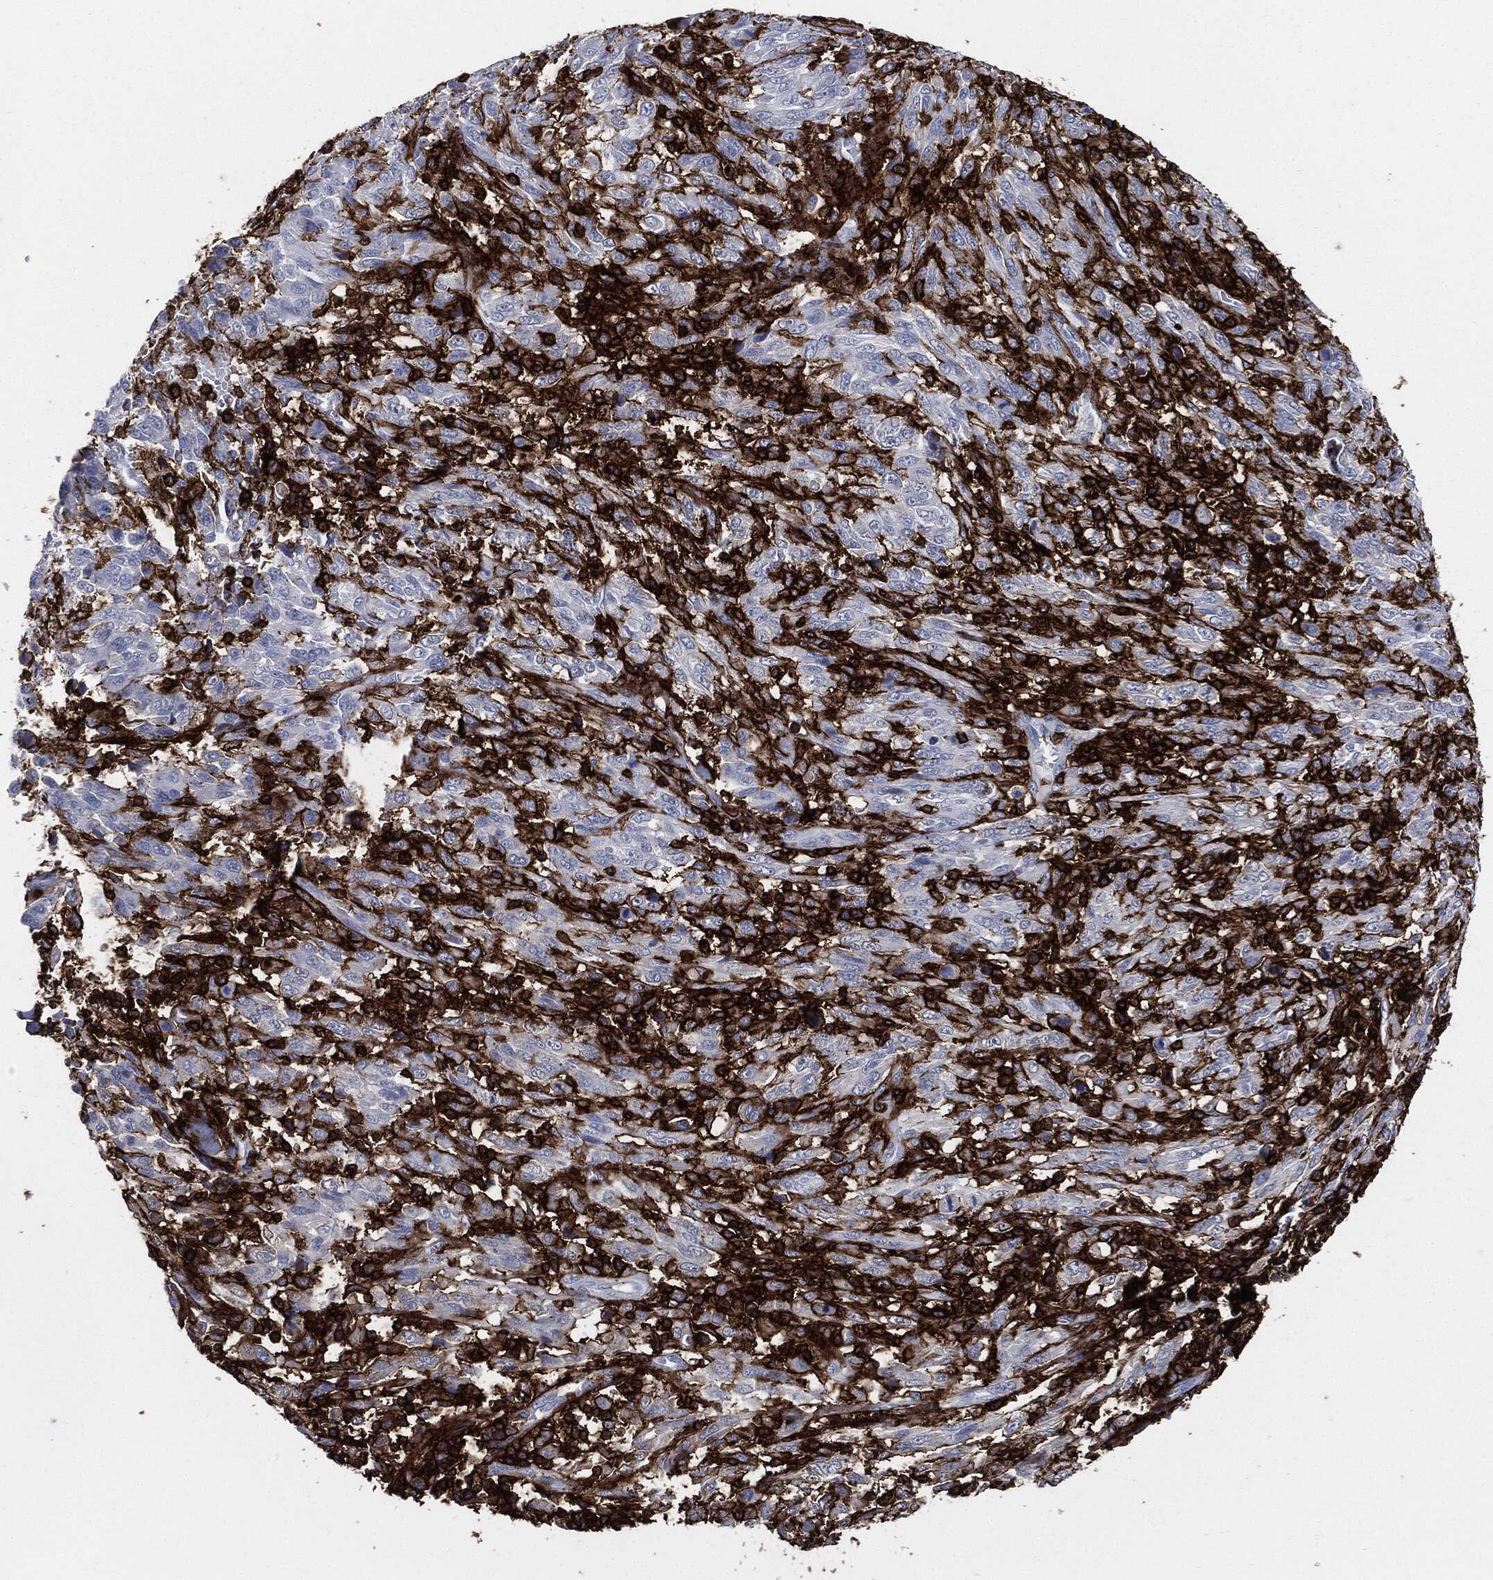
{"staining": {"intensity": "negative", "quantity": "none", "location": "none"}, "tissue": "melanoma", "cell_type": "Tumor cells", "image_type": "cancer", "snomed": [{"axis": "morphology", "description": "Malignant melanoma, NOS"}, {"axis": "topography", "description": "Skin"}], "caption": "DAB immunohistochemical staining of human malignant melanoma displays no significant staining in tumor cells.", "gene": "PTPRC", "patient": {"sex": "female", "age": 91}}